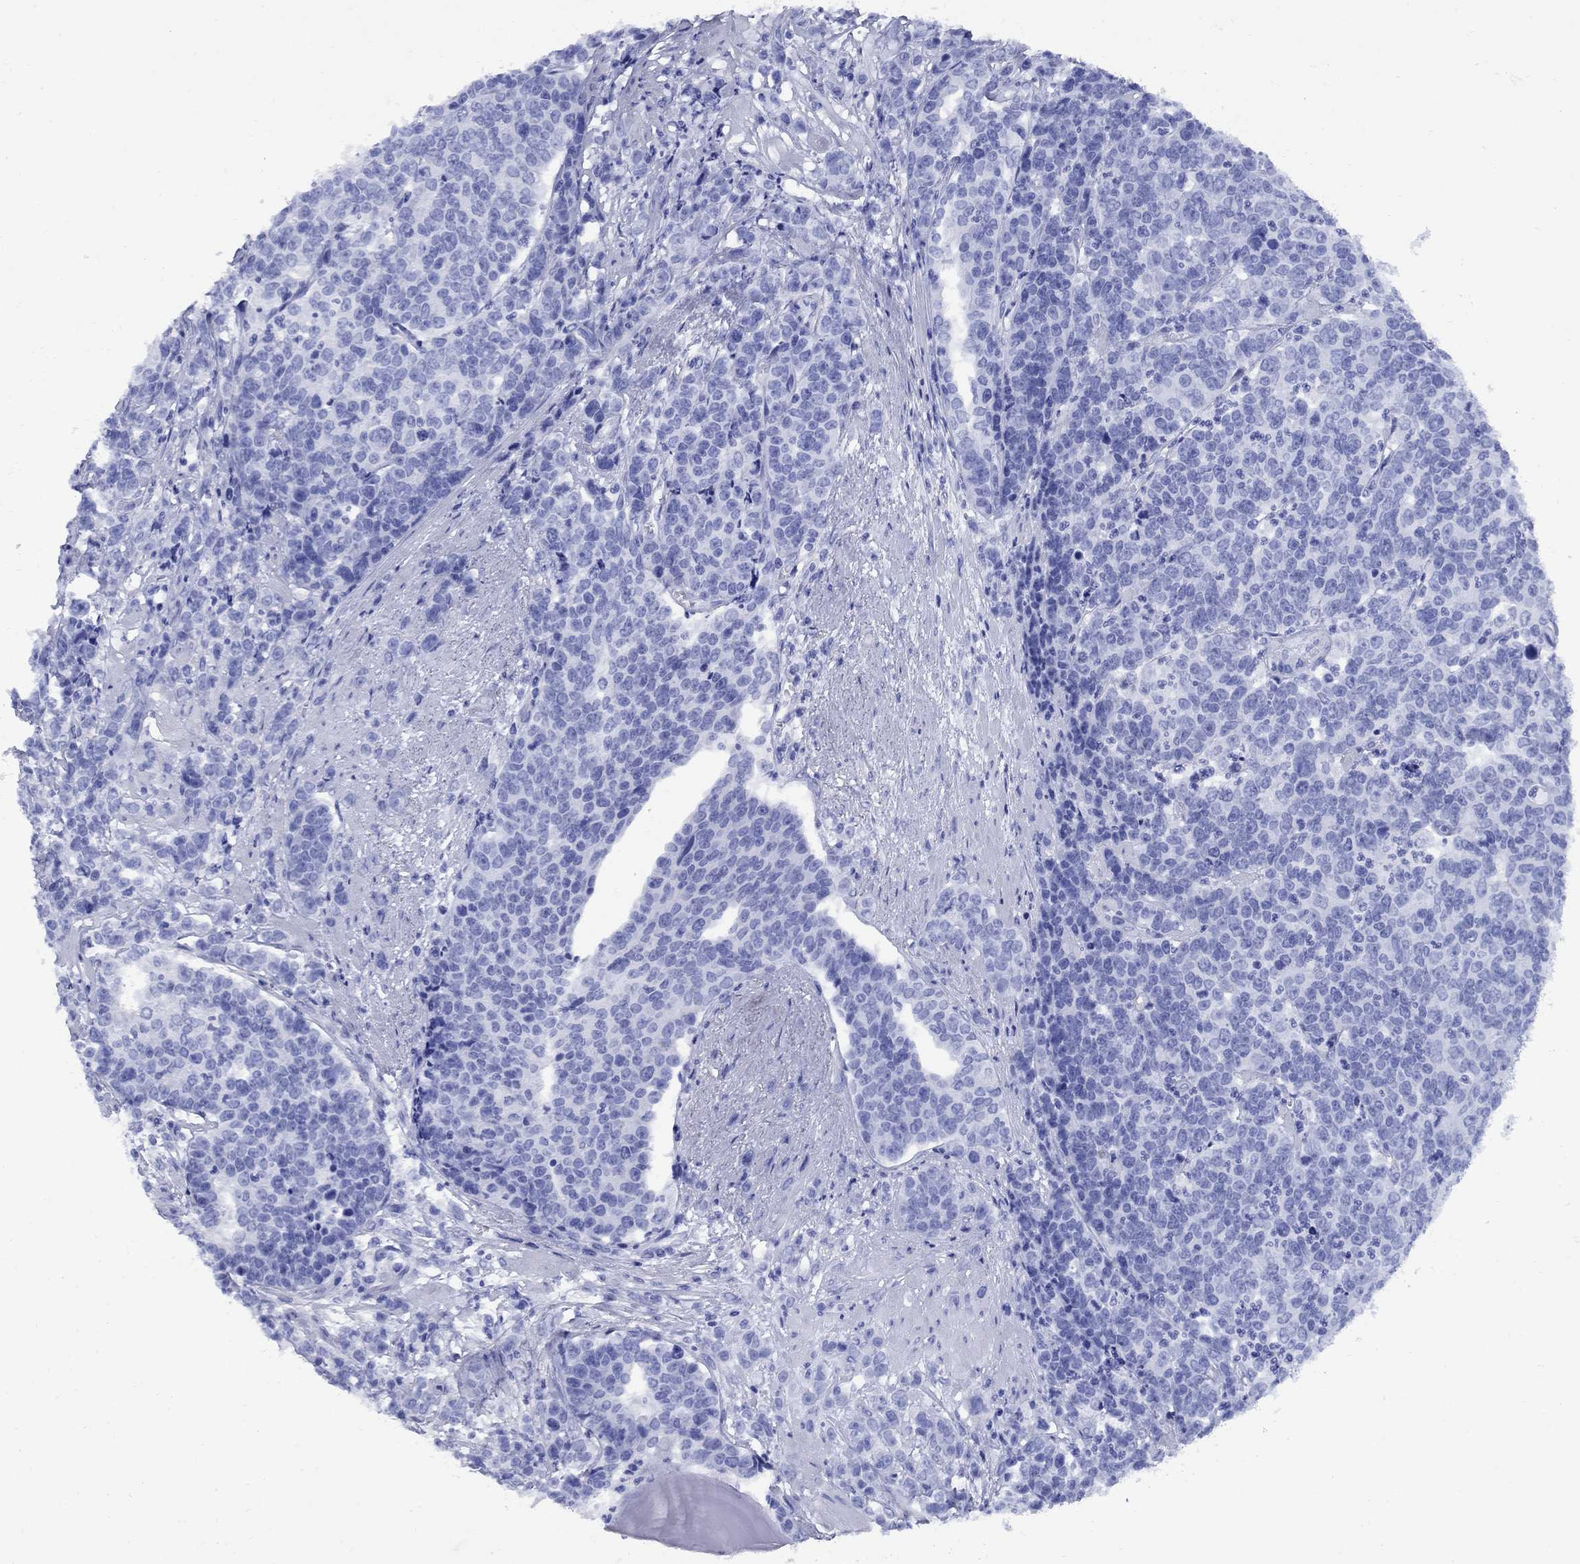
{"staining": {"intensity": "negative", "quantity": "none", "location": "none"}, "tissue": "prostate cancer", "cell_type": "Tumor cells", "image_type": "cancer", "snomed": [{"axis": "morphology", "description": "Adenocarcinoma, NOS"}, {"axis": "topography", "description": "Prostate"}], "caption": "DAB immunohistochemical staining of prostate adenocarcinoma shows no significant staining in tumor cells.", "gene": "SMCP", "patient": {"sex": "male", "age": 67}}